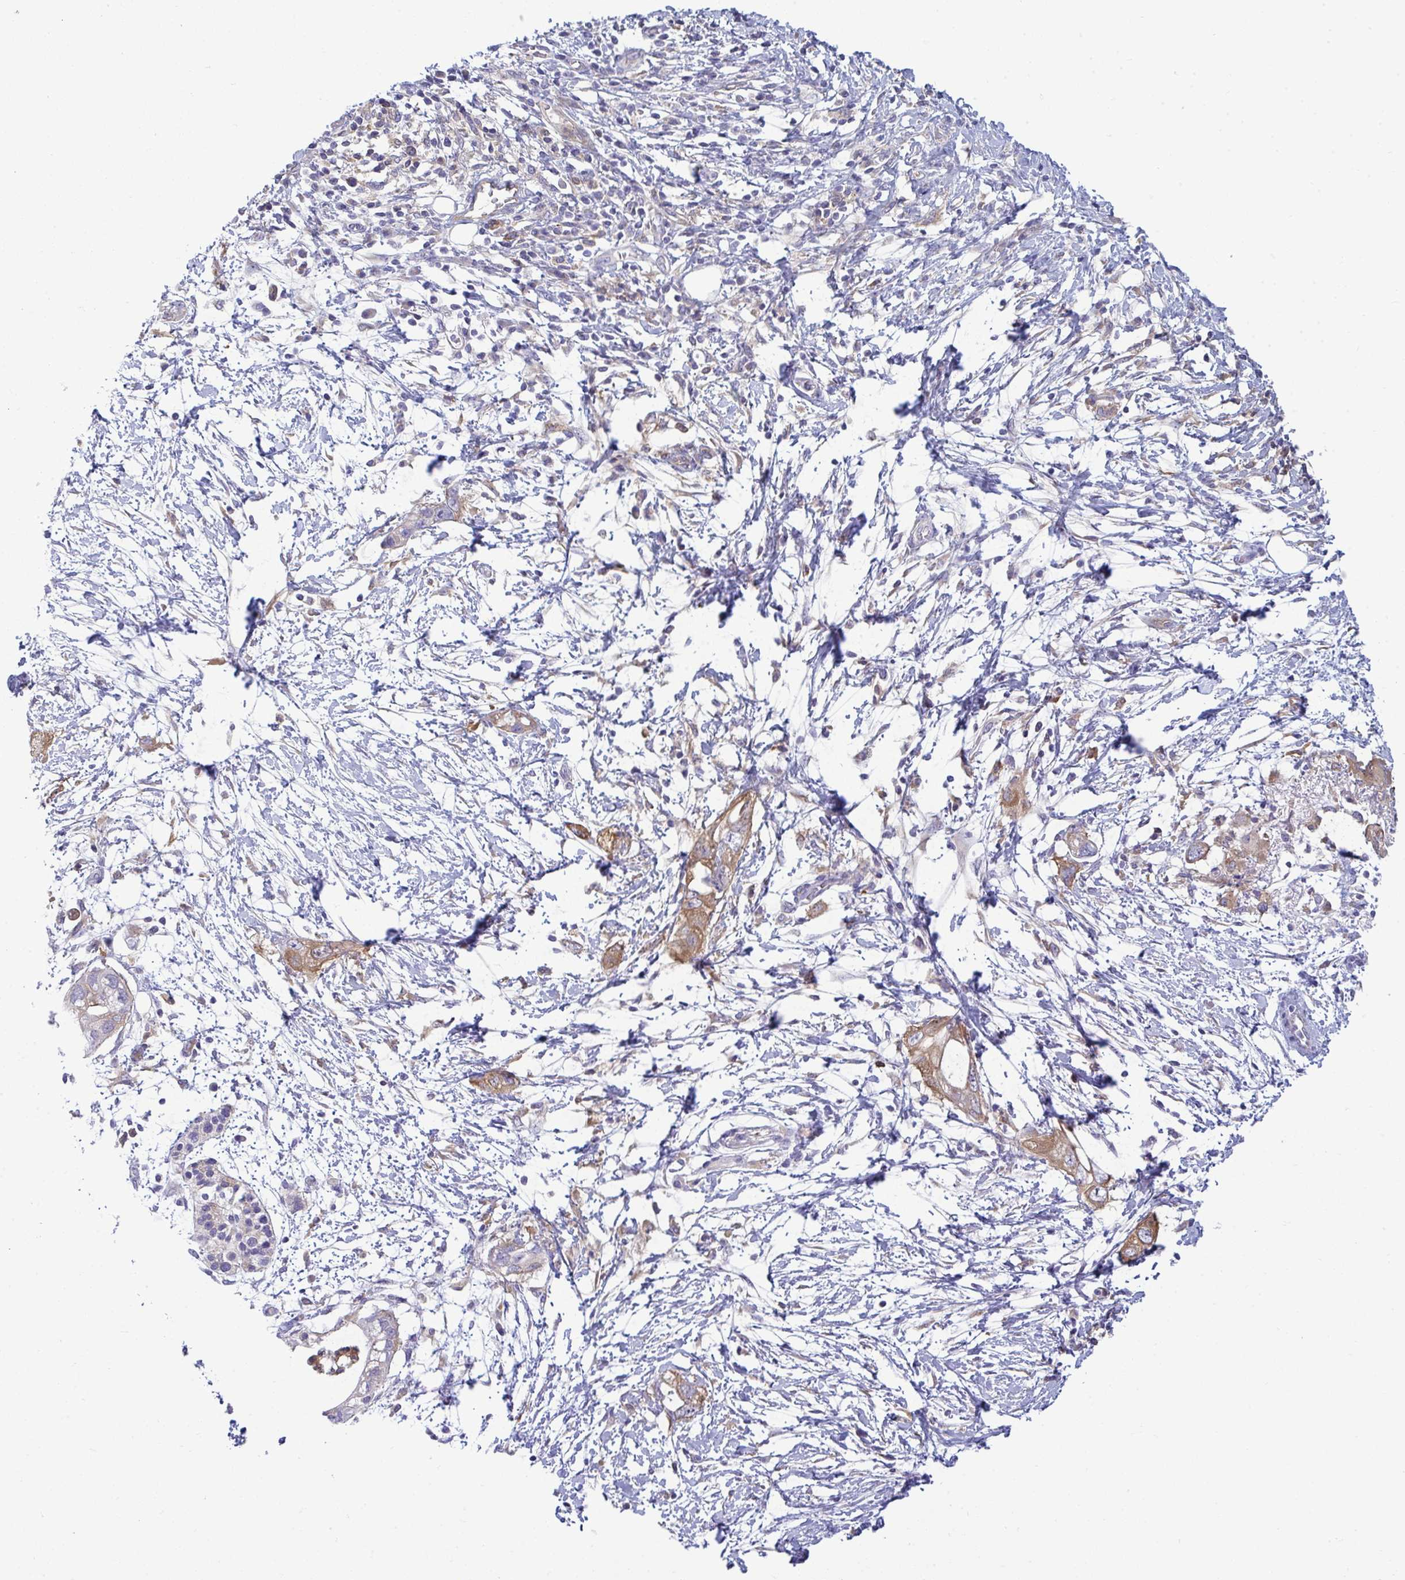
{"staining": {"intensity": "moderate", "quantity": ">75%", "location": "cytoplasmic/membranous"}, "tissue": "pancreatic cancer", "cell_type": "Tumor cells", "image_type": "cancer", "snomed": [{"axis": "morphology", "description": "Adenocarcinoma, NOS"}, {"axis": "topography", "description": "Pancreas"}], "caption": "Pancreatic adenocarcinoma stained with a protein marker reveals moderate staining in tumor cells.", "gene": "SLC30A6", "patient": {"sex": "female", "age": 72}}